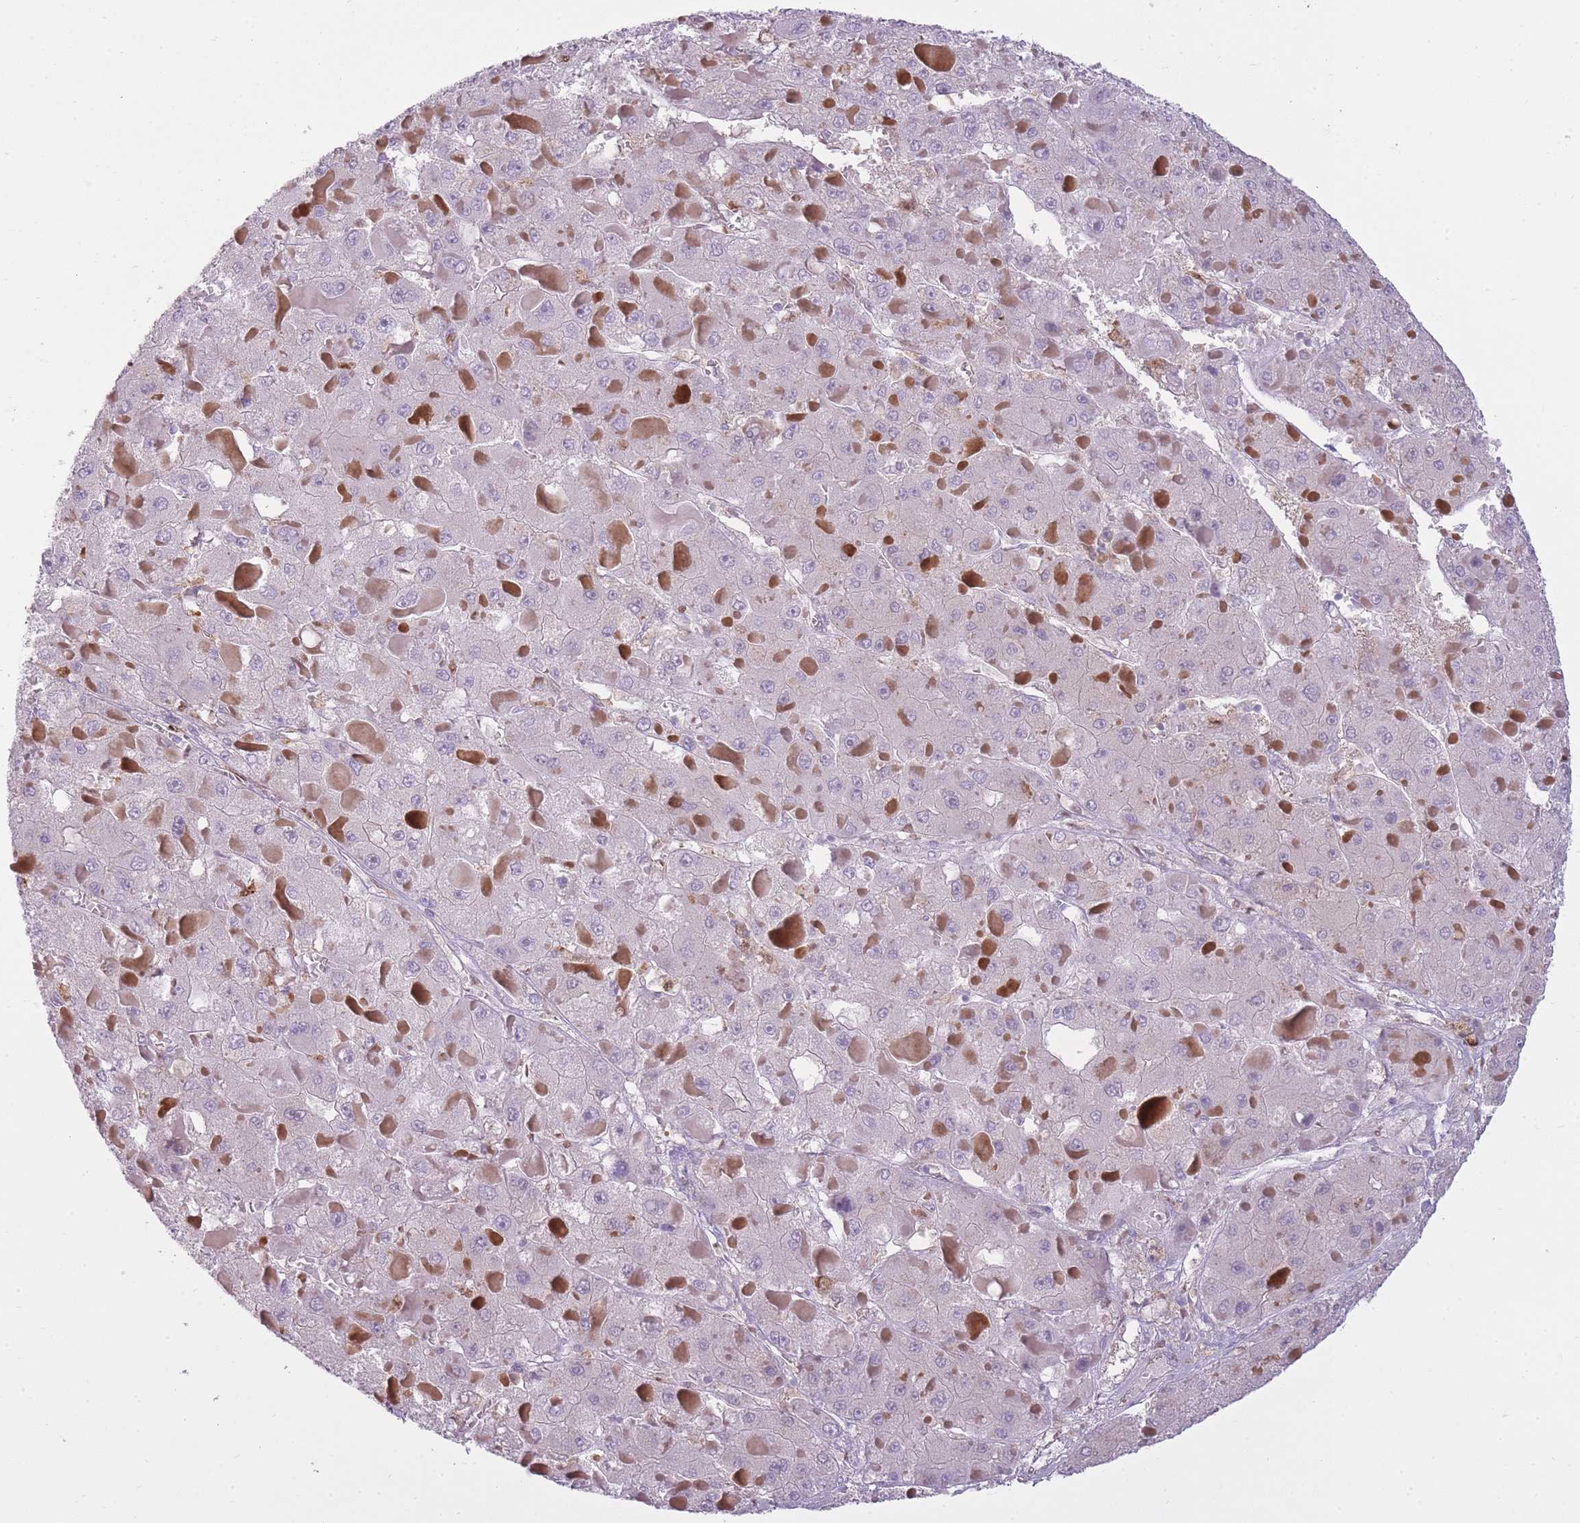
{"staining": {"intensity": "negative", "quantity": "none", "location": "none"}, "tissue": "liver cancer", "cell_type": "Tumor cells", "image_type": "cancer", "snomed": [{"axis": "morphology", "description": "Carcinoma, Hepatocellular, NOS"}, {"axis": "topography", "description": "Liver"}], "caption": "IHC micrograph of human hepatocellular carcinoma (liver) stained for a protein (brown), which shows no staining in tumor cells.", "gene": "LGALS9", "patient": {"sex": "female", "age": 73}}